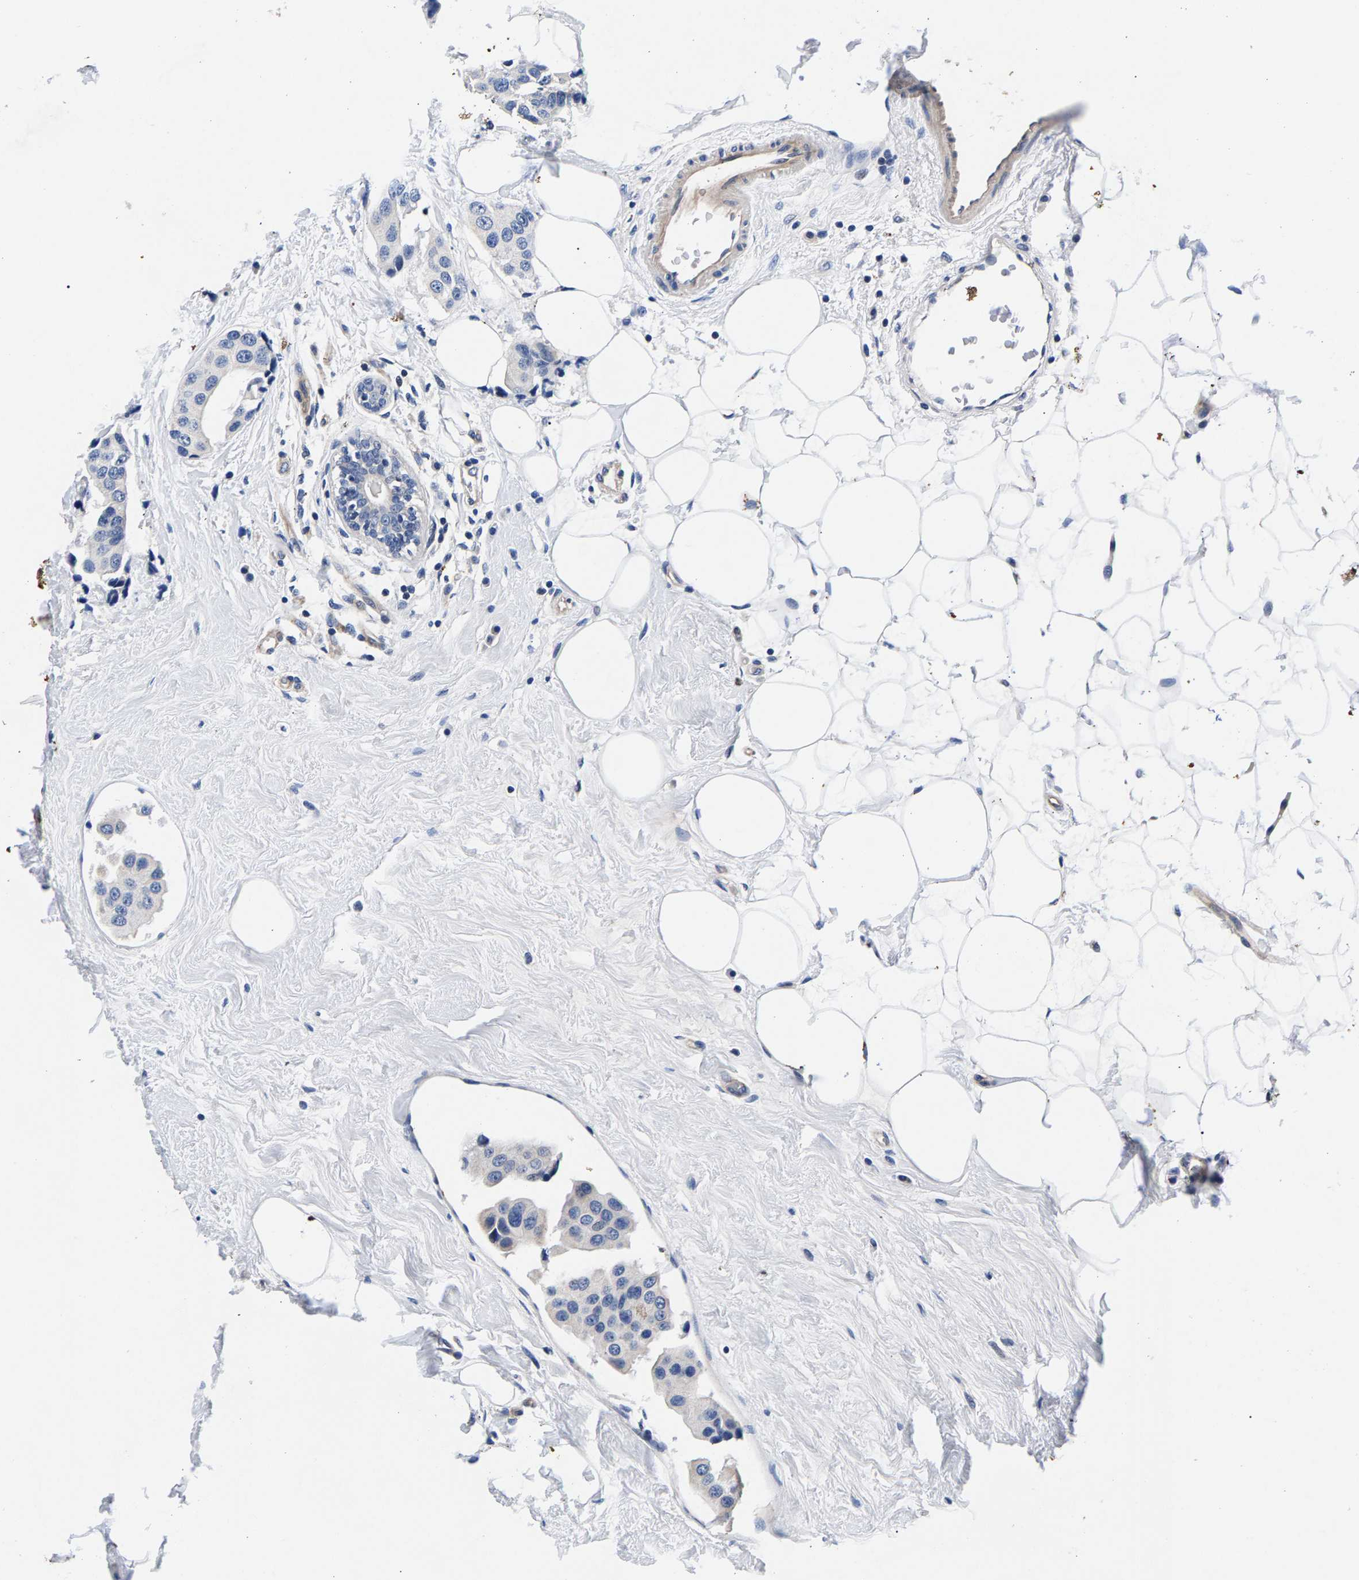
{"staining": {"intensity": "negative", "quantity": "none", "location": "none"}, "tissue": "breast cancer", "cell_type": "Tumor cells", "image_type": "cancer", "snomed": [{"axis": "morphology", "description": "Normal tissue, NOS"}, {"axis": "morphology", "description": "Duct carcinoma"}, {"axis": "topography", "description": "Breast"}], "caption": "High power microscopy micrograph of an IHC photomicrograph of breast cancer, revealing no significant expression in tumor cells.", "gene": "P2RY4", "patient": {"sex": "female", "age": 39}}